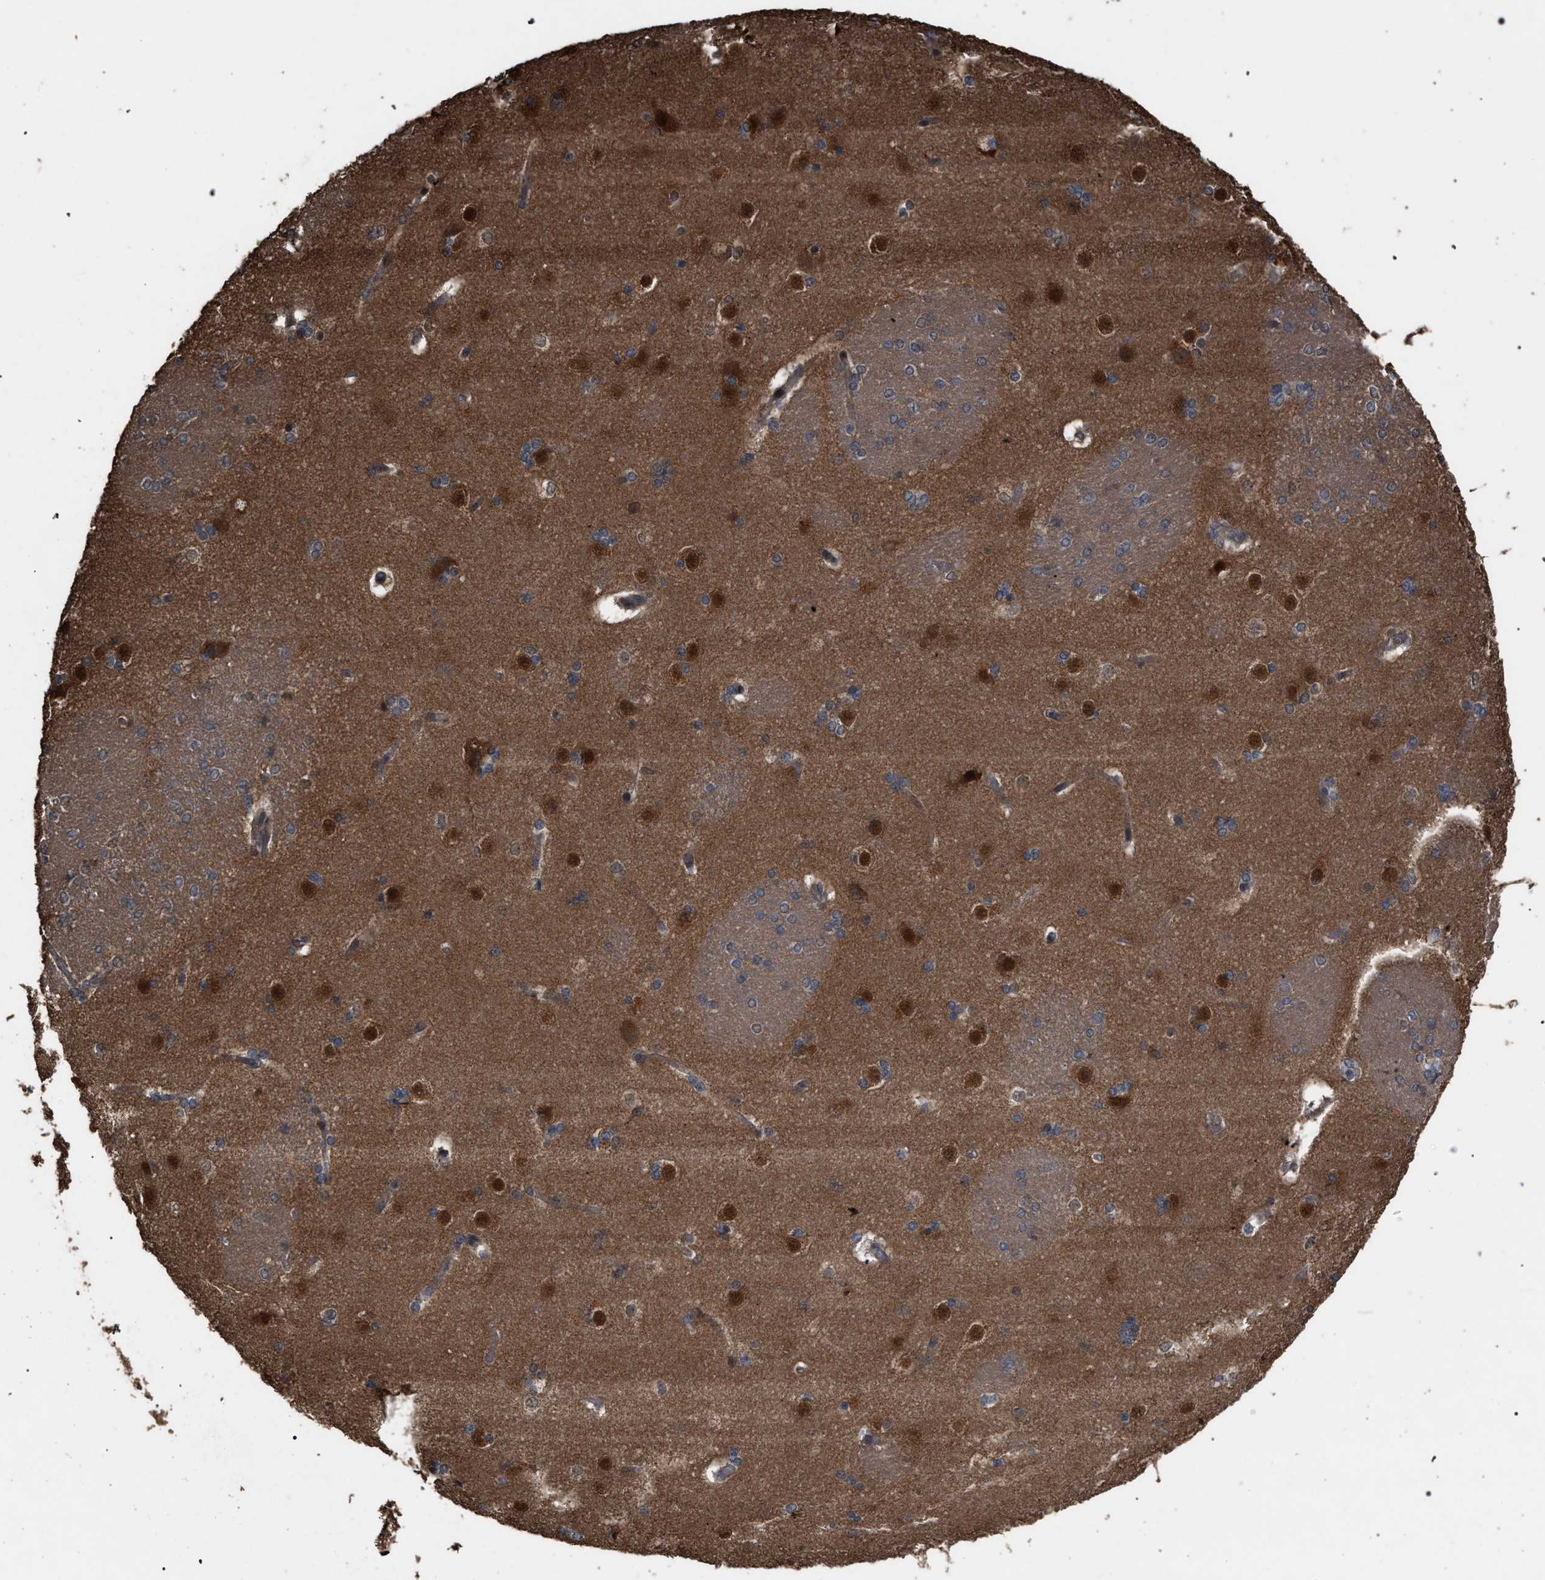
{"staining": {"intensity": "moderate", "quantity": "<25%", "location": "cytoplasmic/membranous,nuclear"}, "tissue": "caudate", "cell_type": "Glial cells", "image_type": "normal", "snomed": [{"axis": "morphology", "description": "Normal tissue, NOS"}, {"axis": "topography", "description": "Lateral ventricle wall"}], "caption": "IHC of benign caudate displays low levels of moderate cytoplasmic/membranous,nuclear positivity in about <25% of glial cells.", "gene": "NAA35", "patient": {"sex": "female", "age": 19}}